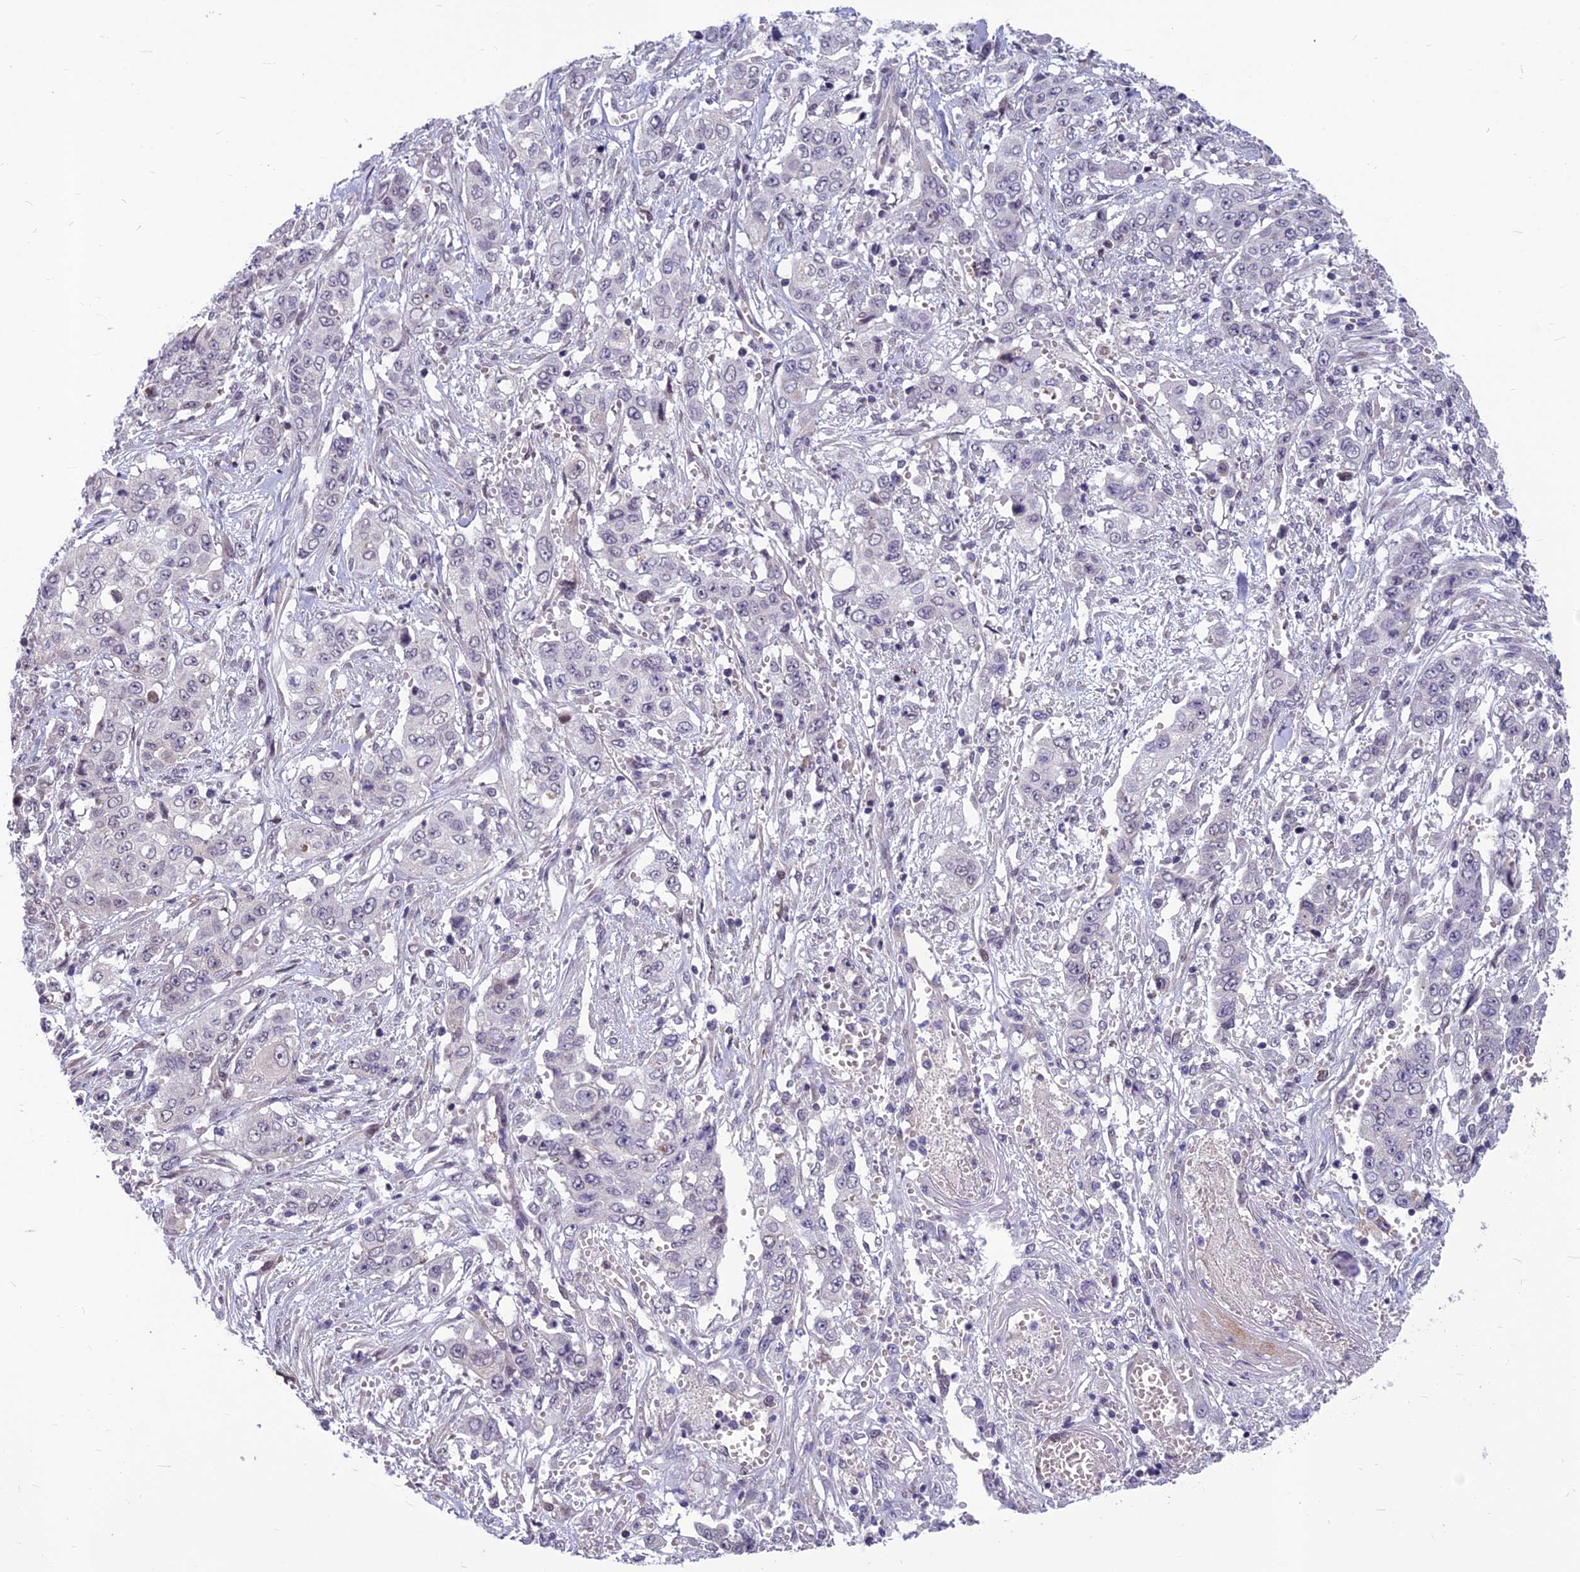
{"staining": {"intensity": "negative", "quantity": "none", "location": "none"}, "tissue": "stomach cancer", "cell_type": "Tumor cells", "image_type": "cancer", "snomed": [{"axis": "morphology", "description": "Normal tissue, NOS"}, {"axis": "morphology", "description": "Adenocarcinoma, NOS"}, {"axis": "topography", "description": "Stomach"}], "caption": "This micrograph is of stomach adenocarcinoma stained with immunohistochemistry (IHC) to label a protein in brown with the nuclei are counter-stained blue. There is no expression in tumor cells. (Stains: DAB immunohistochemistry (IHC) with hematoxylin counter stain, Microscopy: brightfield microscopy at high magnification).", "gene": "FBRS", "patient": {"sex": "female", "age": 64}}